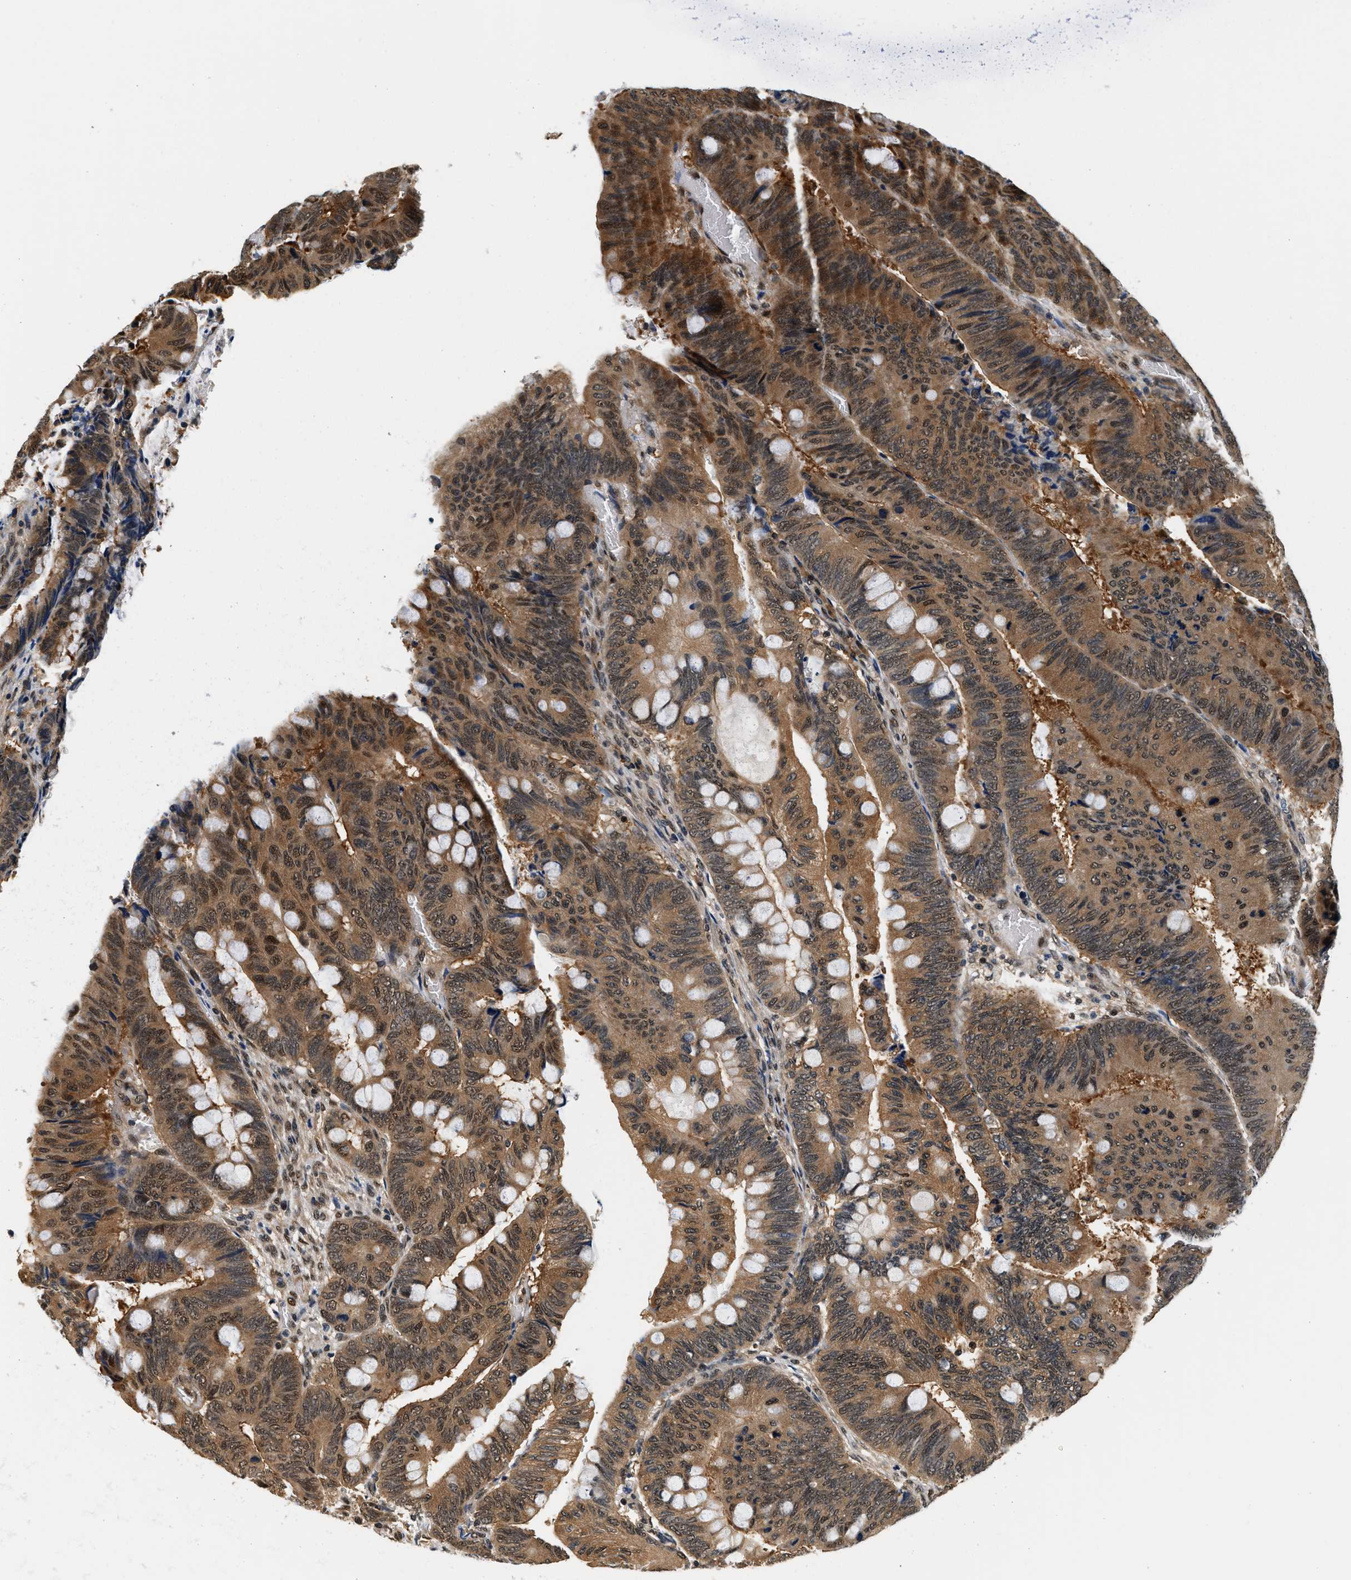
{"staining": {"intensity": "moderate", "quantity": ">75%", "location": "cytoplasmic/membranous,nuclear"}, "tissue": "colorectal cancer", "cell_type": "Tumor cells", "image_type": "cancer", "snomed": [{"axis": "morphology", "description": "Normal tissue, NOS"}, {"axis": "morphology", "description": "Adenocarcinoma, NOS"}, {"axis": "topography", "description": "Rectum"}, {"axis": "topography", "description": "Peripheral nerve tissue"}], "caption": "Colorectal adenocarcinoma tissue exhibits moderate cytoplasmic/membranous and nuclear positivity in about >75% of tumor cells, visualized by immunohistochemistry.", "gene": "PSMD3", "patient": {"sex": "male", "age": 92}}